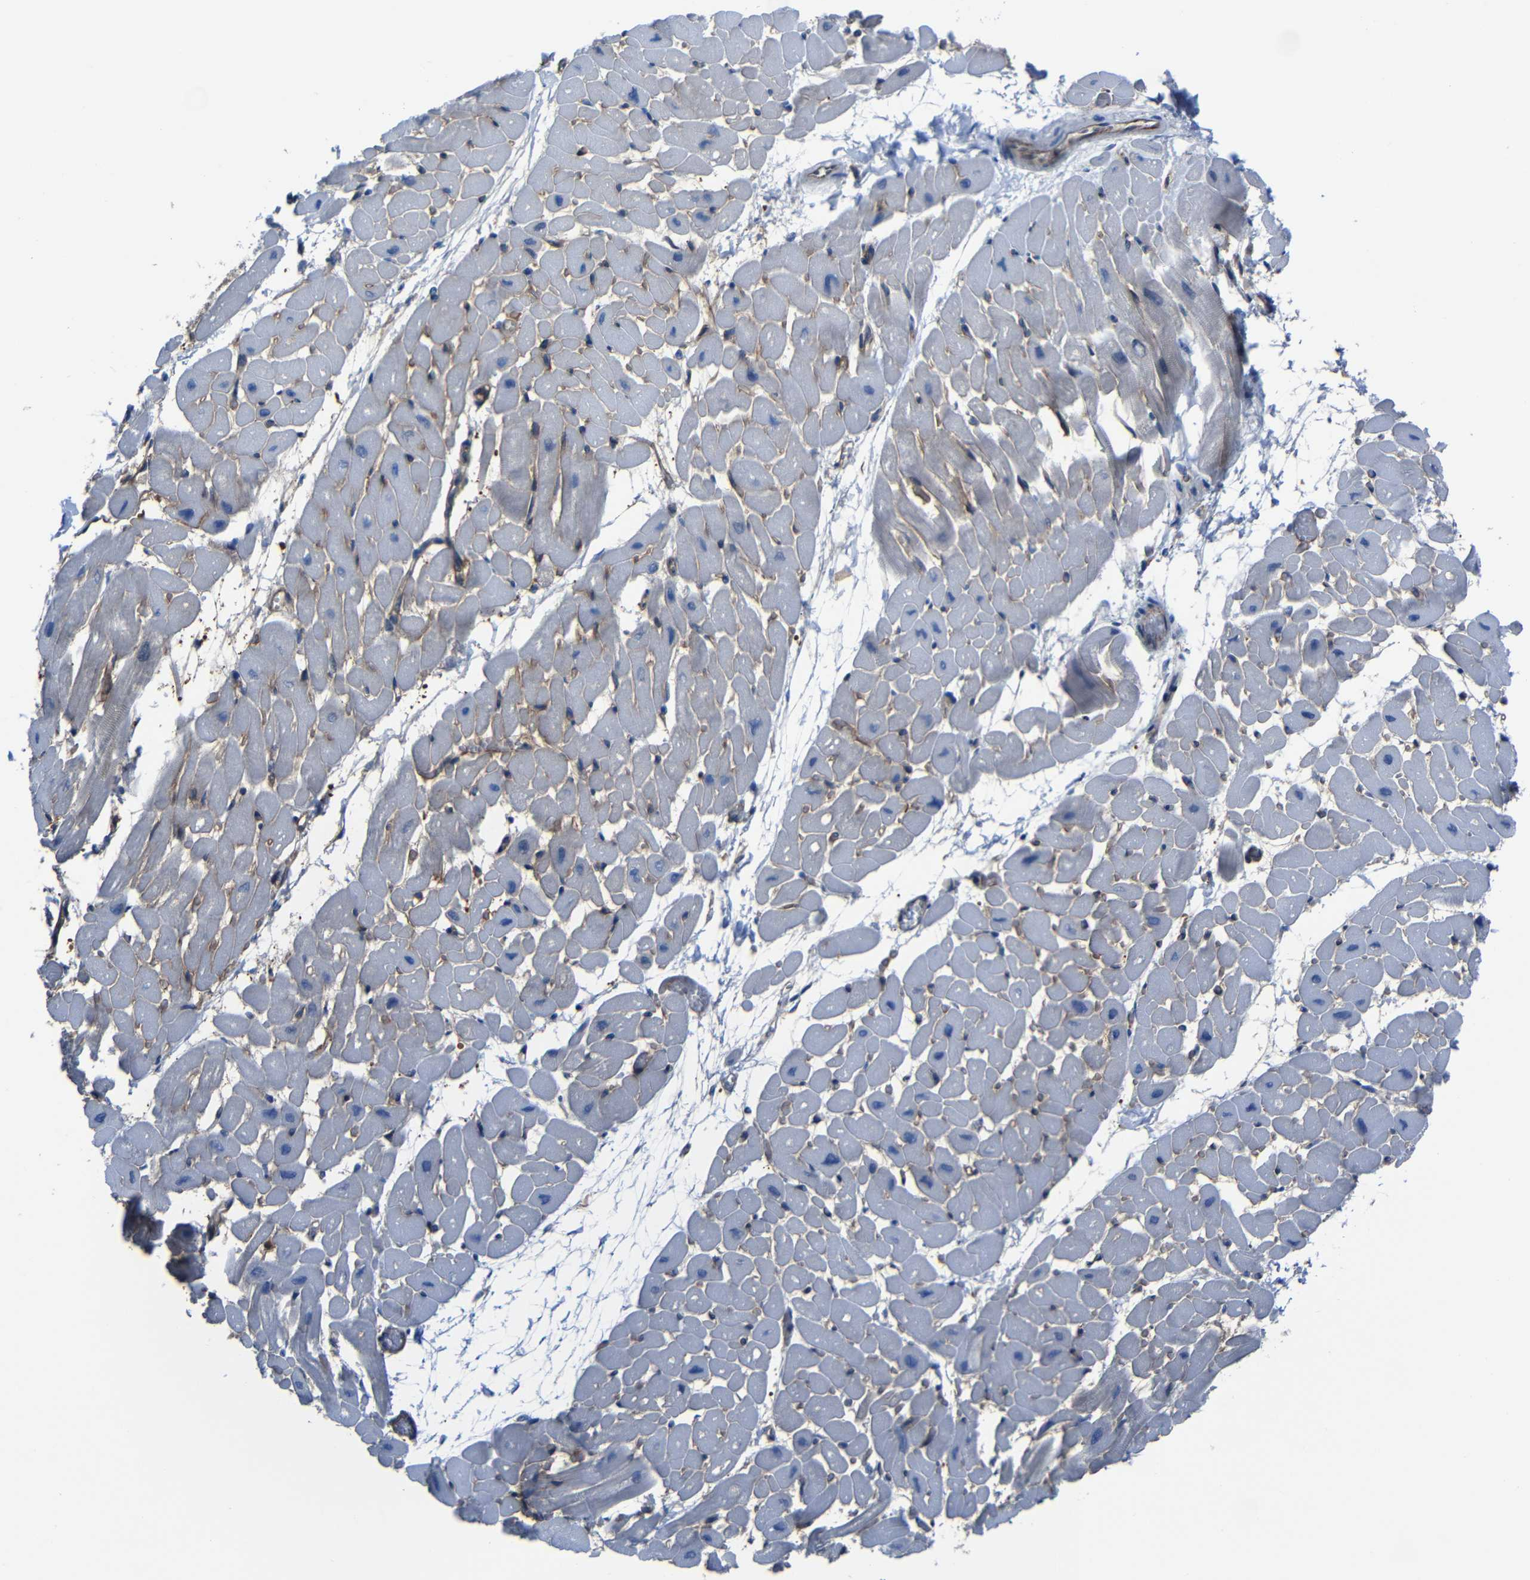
{"staining": {"intensity": "weak", "quantity": "<25%", "location": "cytoplasmic/membranous"}, "tissue": "heart muscle", "cell_type": "Cardiomyocytes", "image_type": "normal", "snomed": [{"axis": "morphology", "description": "Normal tissue, NOS"}, {"axis": "topography", "description": "Heart"}], "caption": "DAB immunohistochemical staining of benign heart muscle exhibits no significant positivity in cardiomyocytes.", "gene": "ARHGEF1", "patient": {"sex": "male", "age": 45}}